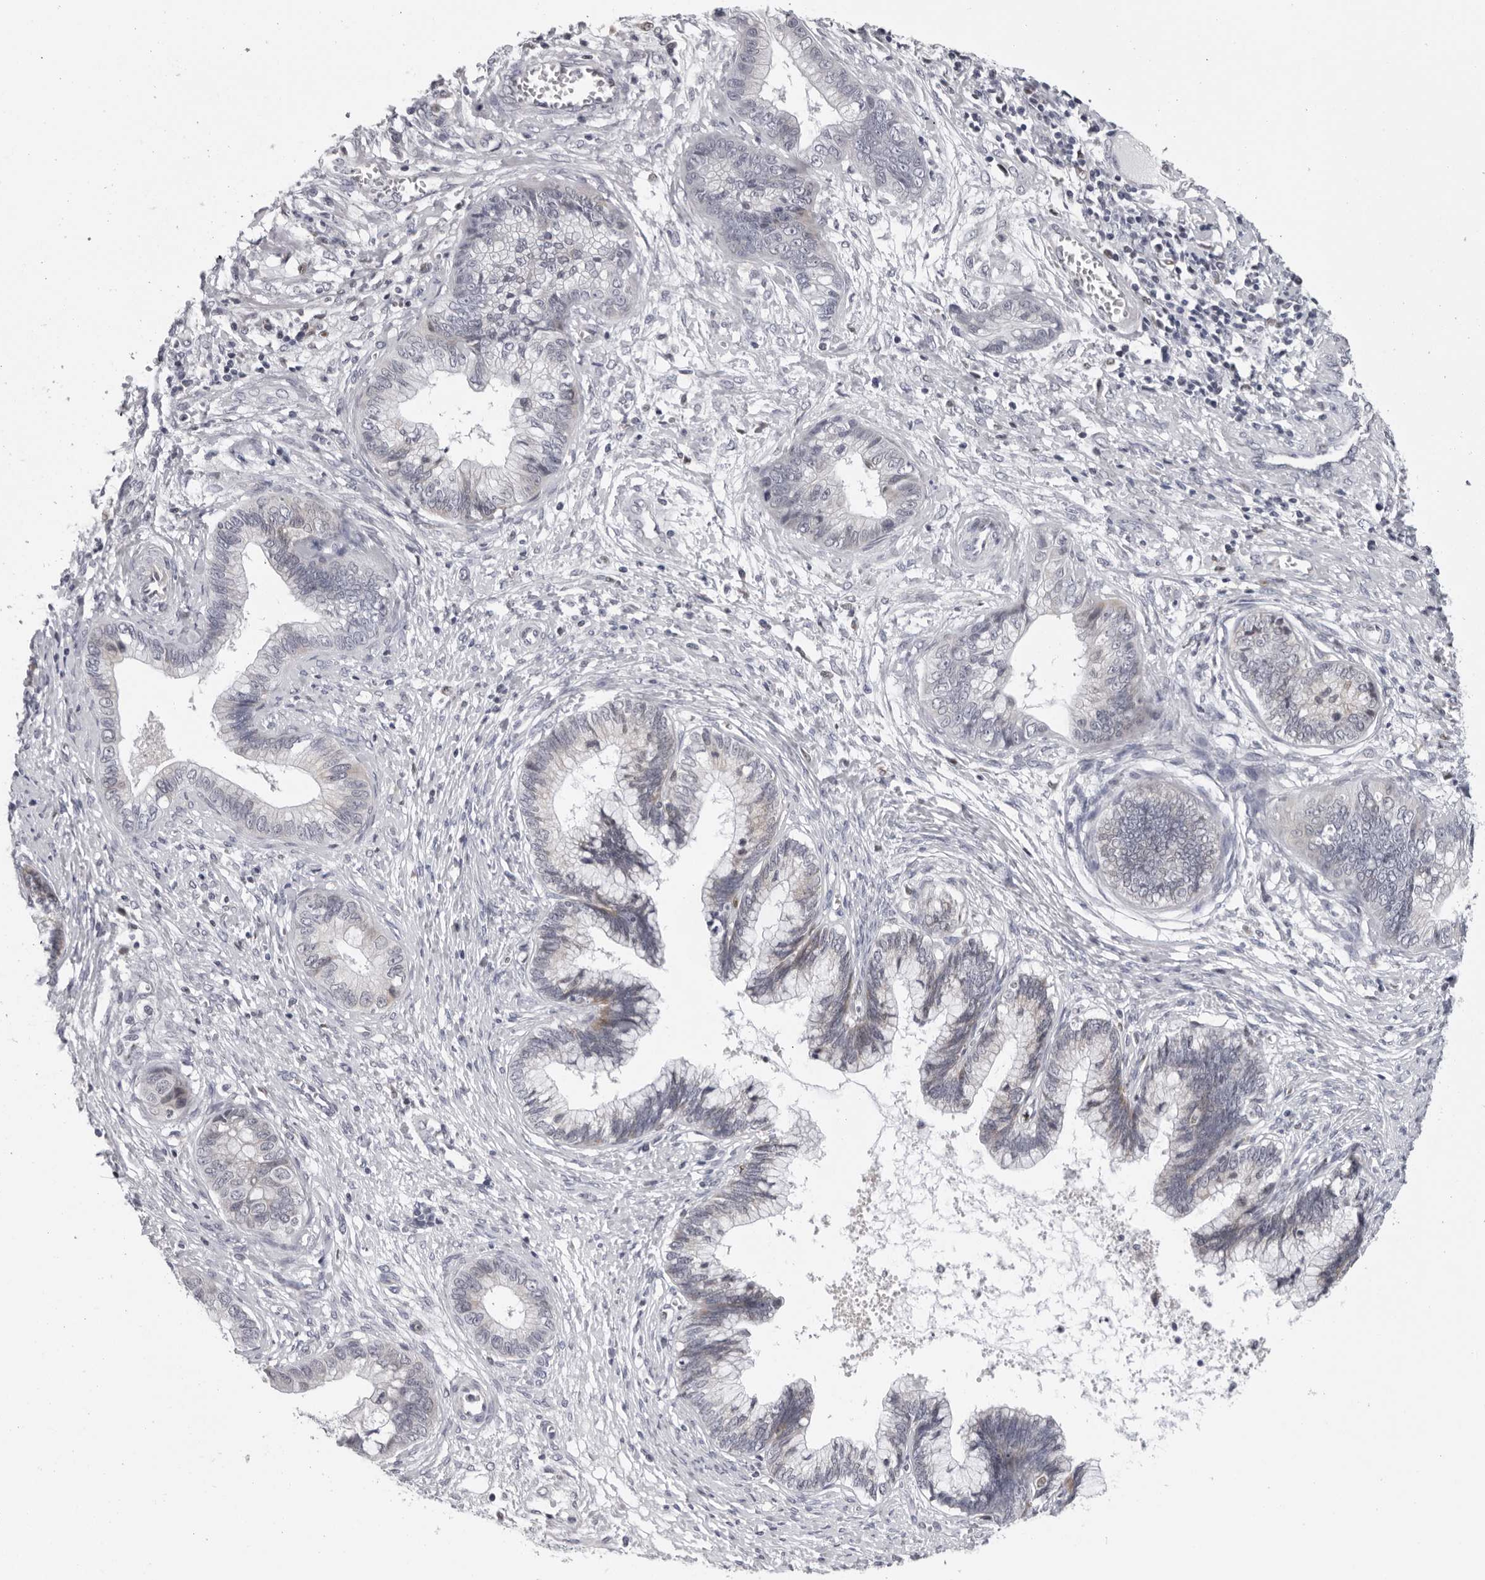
{"staining": {"intensity": "weak", "quantity": "<25%", "location": "cytoplasmic/membranous"}, "tissue": "cervical cancer", "cell_type": "Tumor cells", "image_type": "cancer", "snomed": [{"axis": "morphology", "description": "Adenocarcinoma, NOS"}, {"axis": "topography", "description": "Cervix"}], "caption": "Photomicrograph shows no significant protein positivity in tumor cells of adenocarcinoma (cervical).", "gene": "CPT2", "patient": {"sex": "female", "age": 44}}